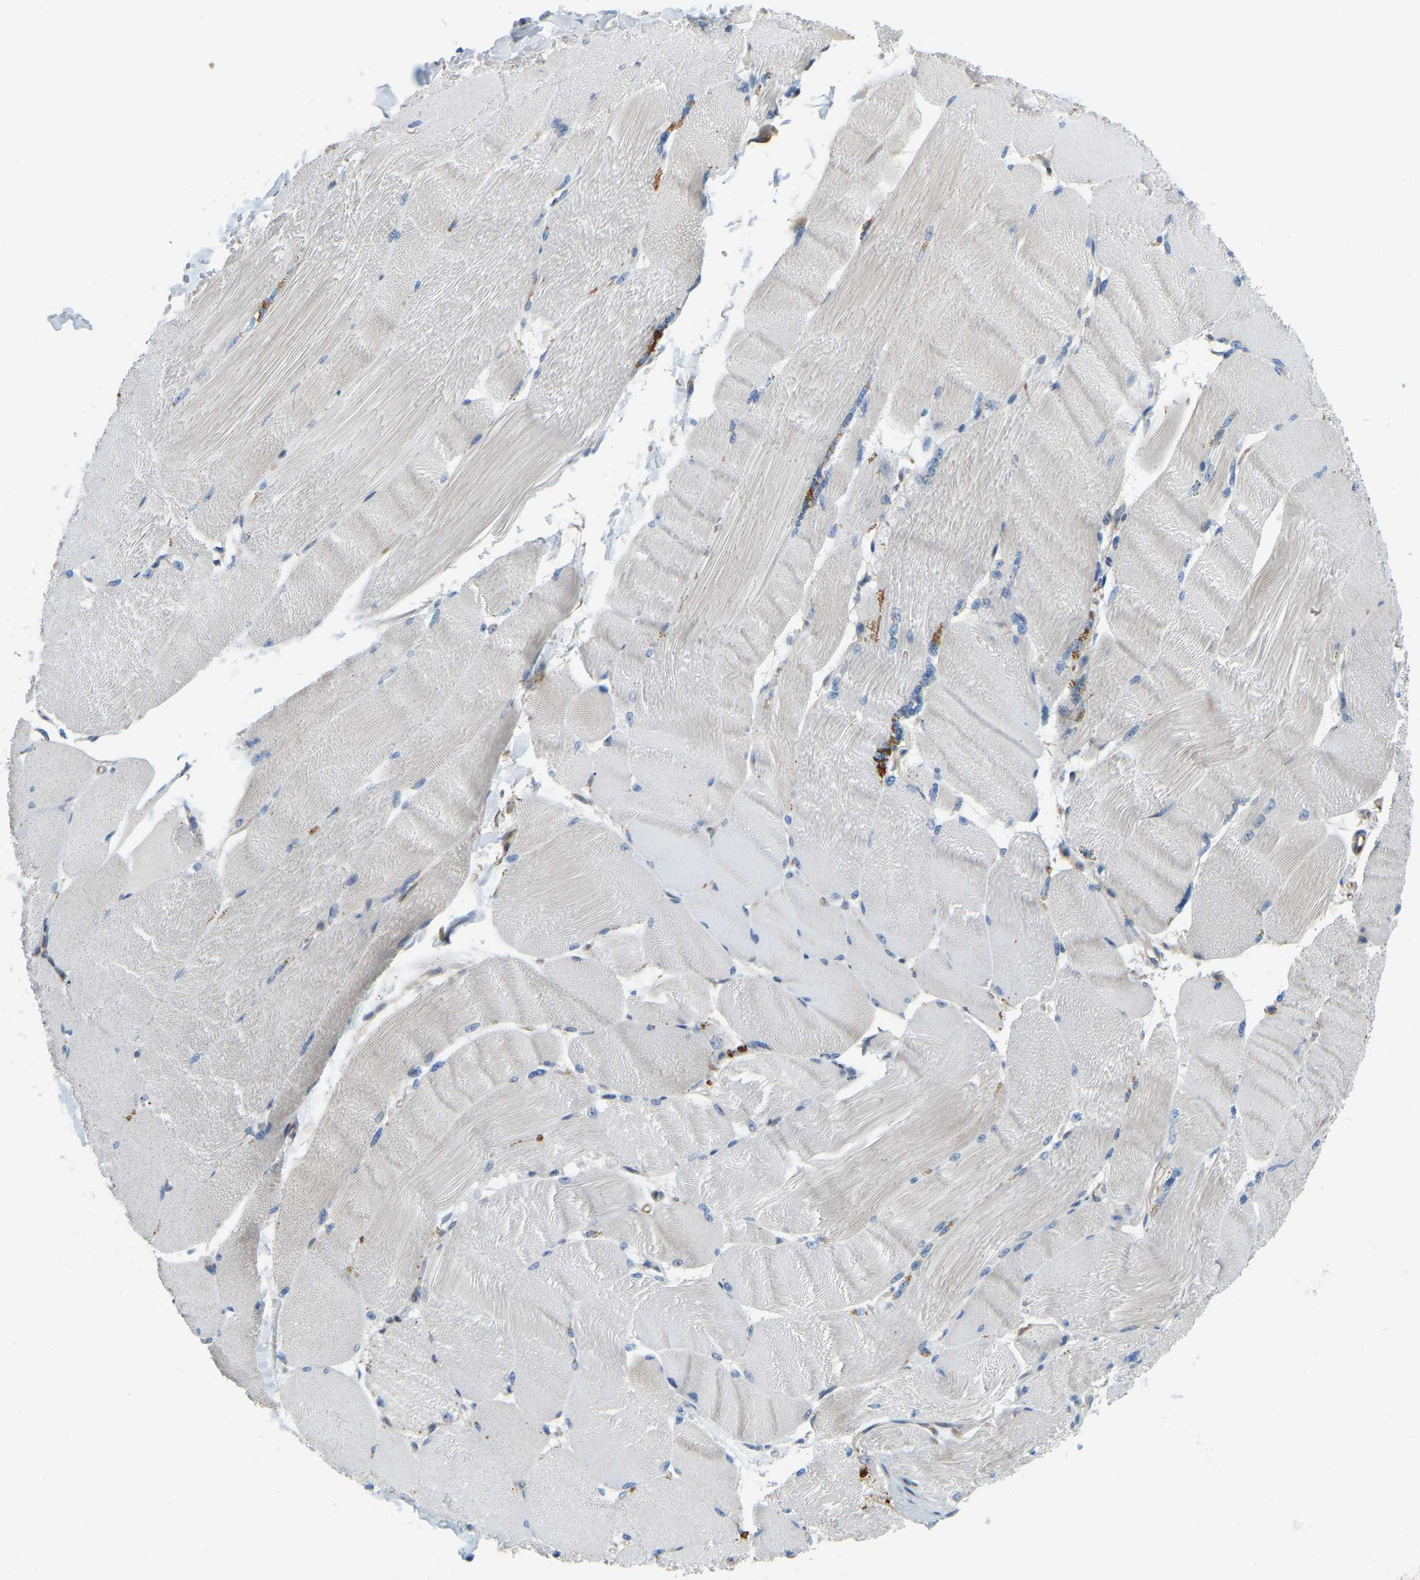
{"staining": {"intensity": "weak", "quantity": "<25%", "location": "cytoplasmic/membranous"}, "tissue": "skeletal muscle", "cell_type": "Myocytes", "image_type": "normal", "snomed": [{"axis": "morphology", "description": "Normal tissue, NOS"}, {"axis": "topography", "description": "Skin"}, {"axis": "topography", "description": "Skeletal muscle"}], "caption": "Immunohistochemical staining of benign human skeletal muscle exhibits no significant positivity in myocytes. Brightfield microscopy of immunohistochemistry (IHC) stained with DAB (3,3'-diaminobenzidine) (brown) and hematoxylin (blue), captured at high magnification.", "gene": "NME8", "patient": {"sex": "male", "age": 83}}